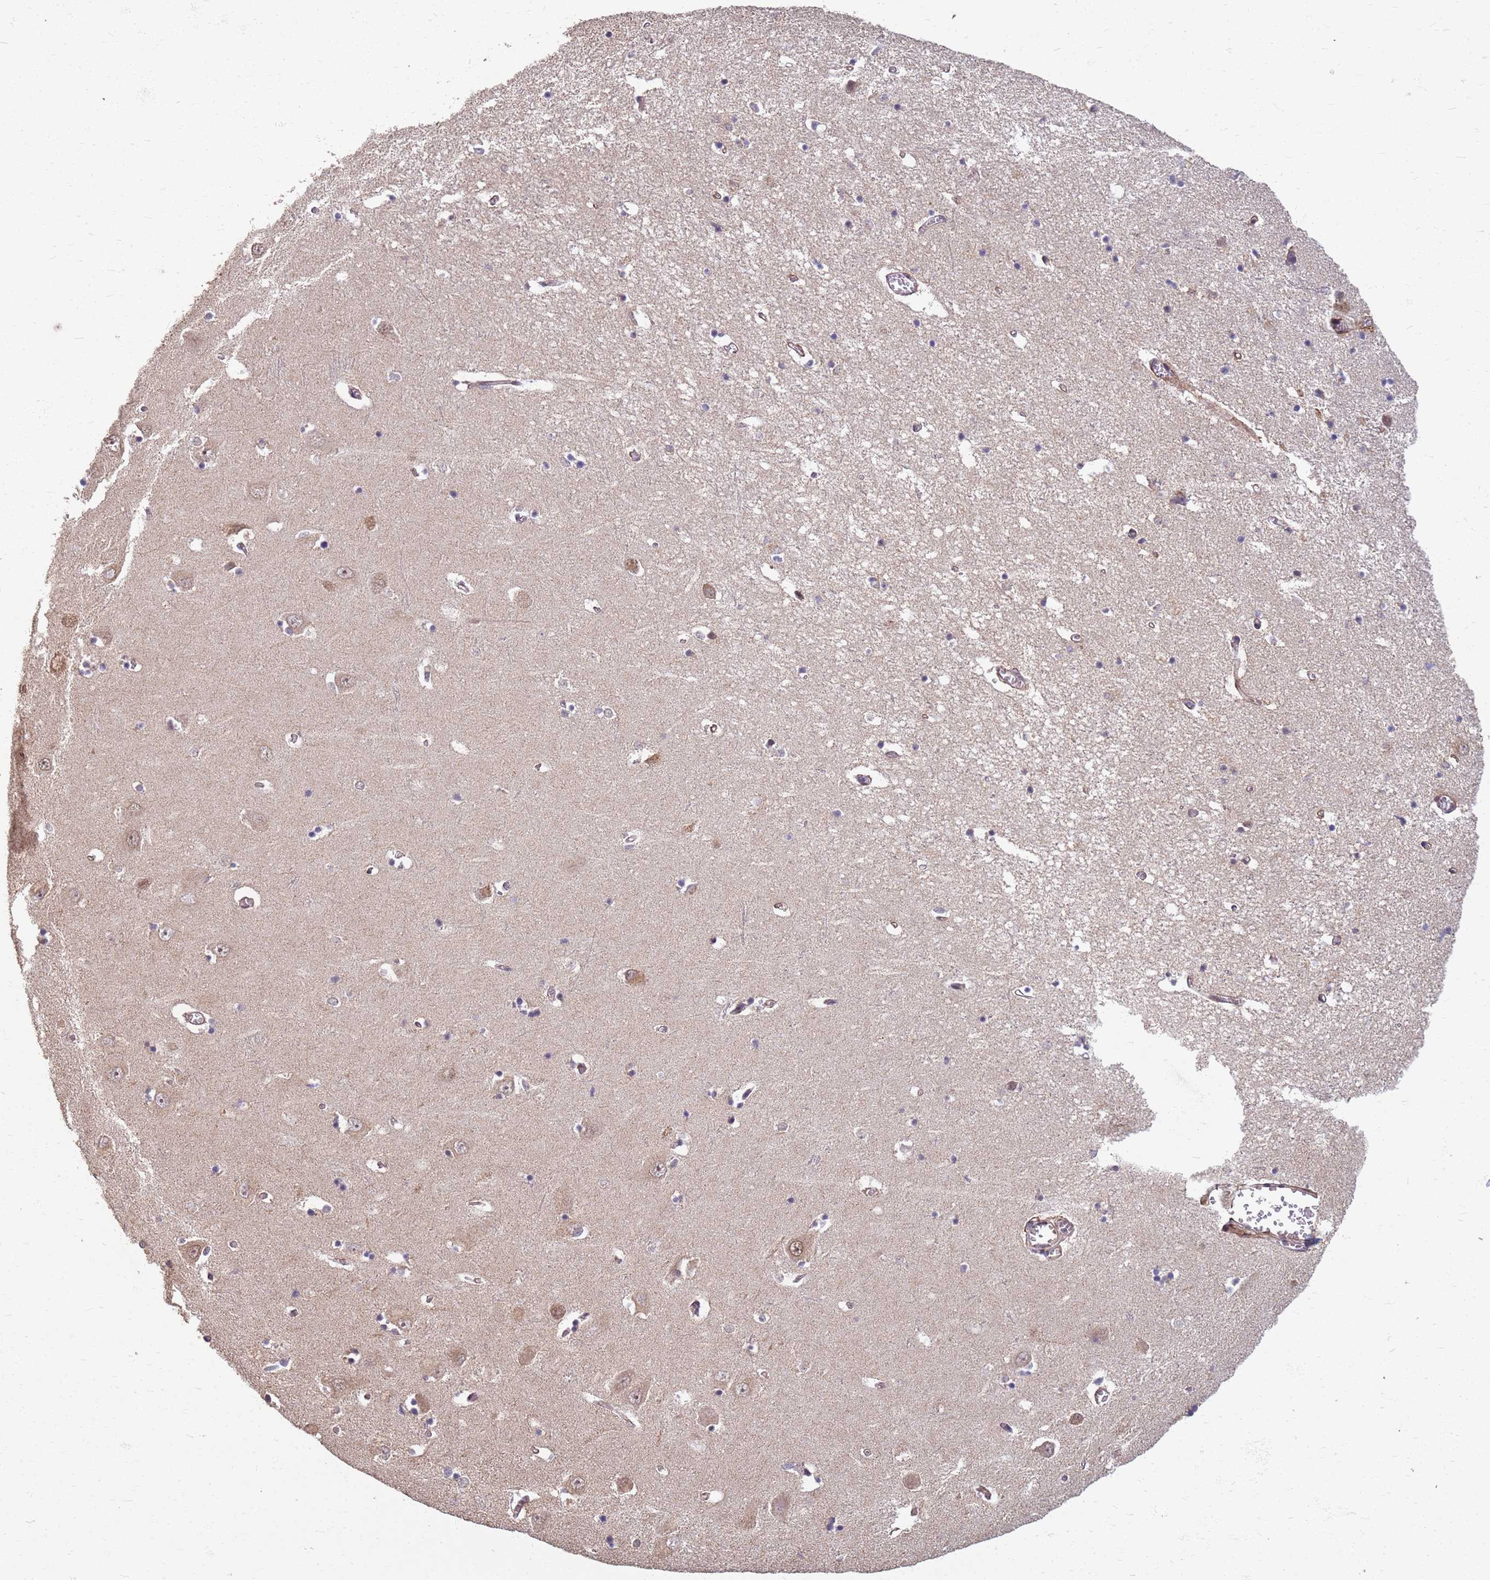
{"staining": {"intensity": "weak", "quantity": "<25%", "location": "cytoplasmic/membranous,nuclear"}, "tissue": "hippocampus", "cell_type": "Glial cells", "image_type": "normal", "snomed": [{"axis": "morphology", "description": "Normal tissue, NOS"}, {"axis": "topography", "description": "Hippocampus"}], "caption": "Immunohistochemistry (IHC) histopathology image of unremarkable hippocampus: human hippocampus stained with DAB shows no significant protein staining in glial cells. (Immunohistochemistry, brightfield microscopy, high magnification).", "gene": "ITGB4", "patient": {"sex": "male", "age": 70}}